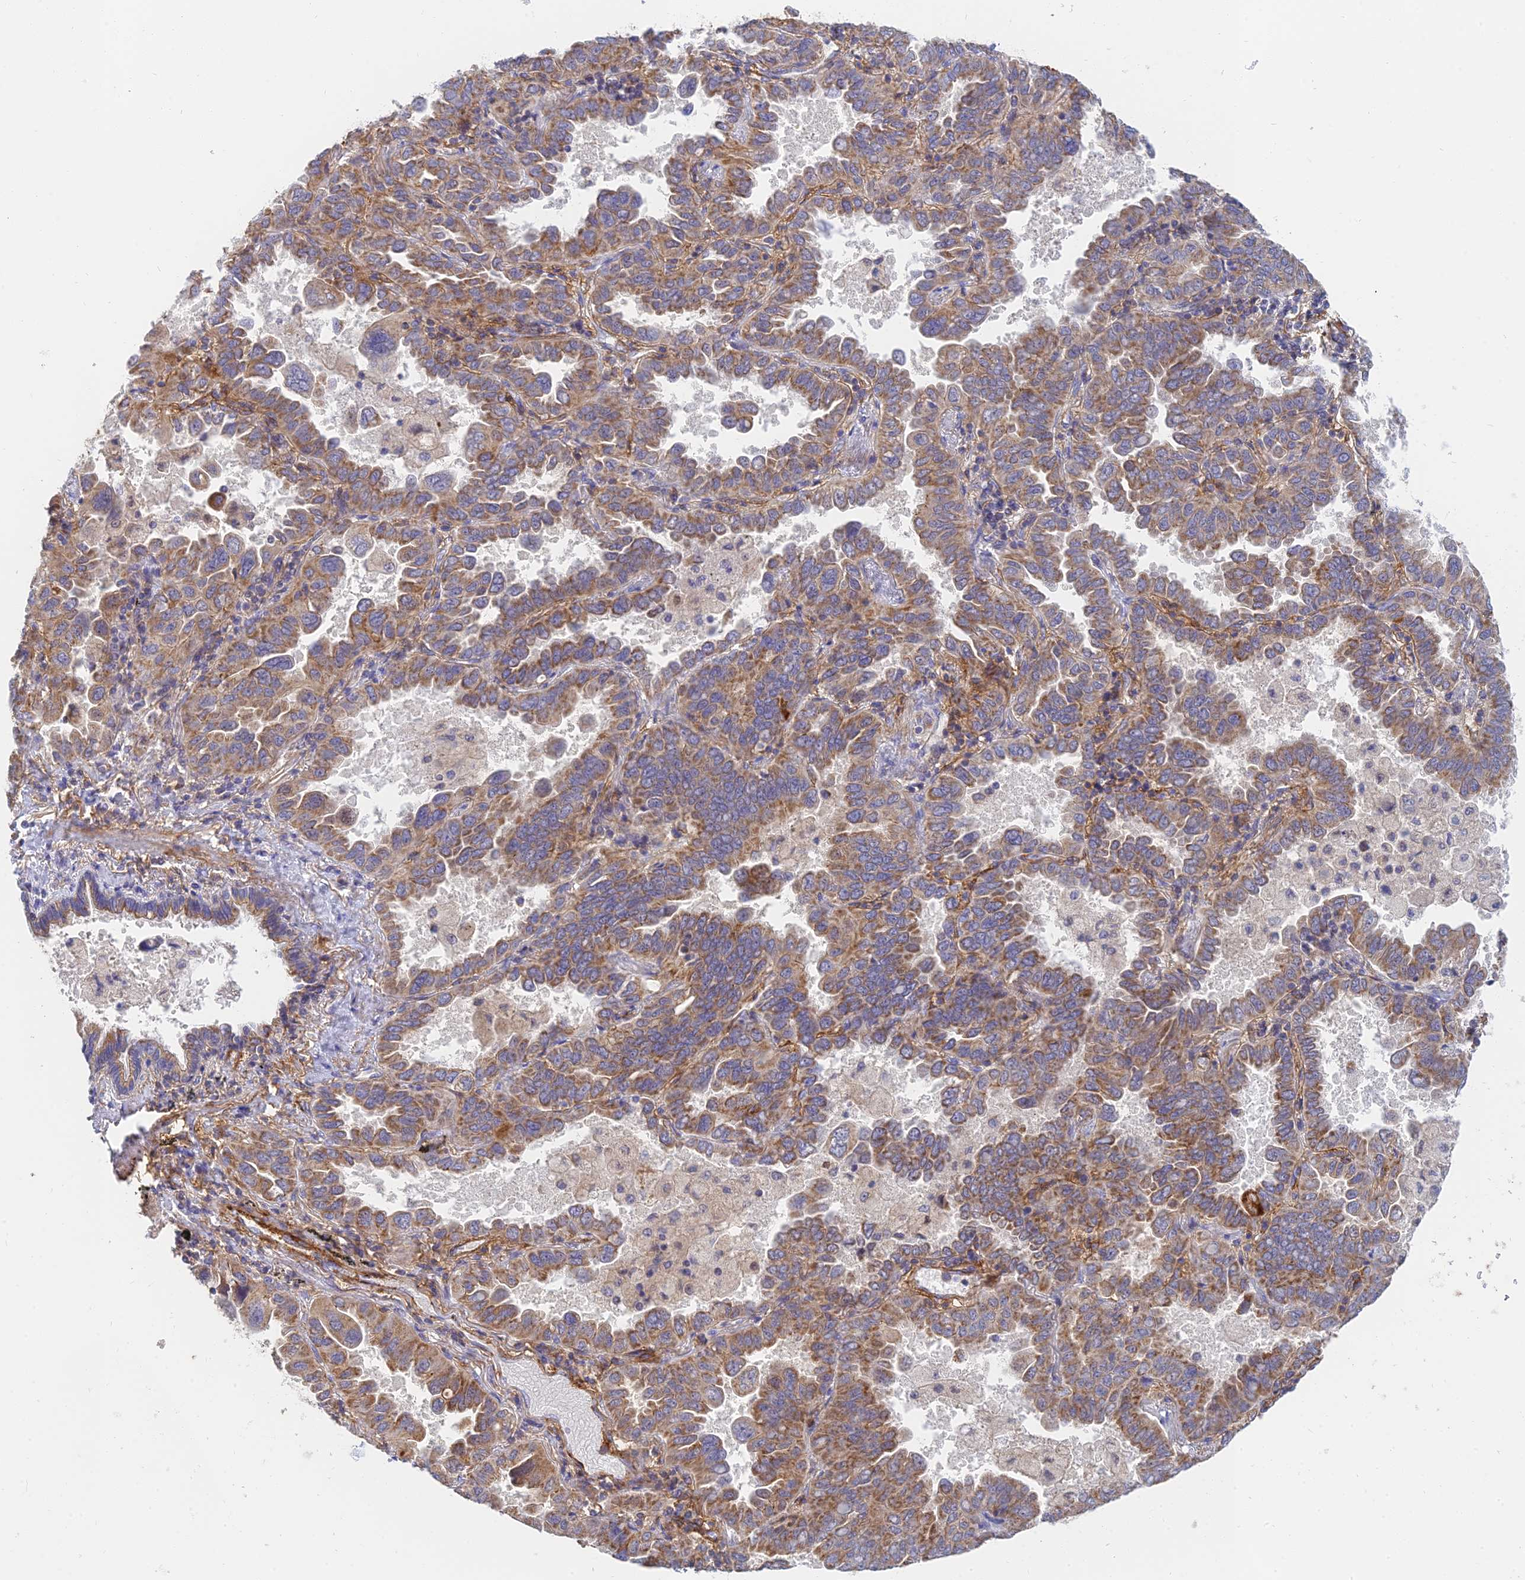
{"staining": {"intensity": "moderate", "quantity": ">75%", "location": "cytoplasmic/membranous"}, "tissue": "lung cancer", "cell_type": "Tumor cells", "image_type": "cancer", "snomed": [{"axis": "morphology", "description": "Adenocarcinoma, NOS"}, {"axis": "topography", "description": "Lung"}], "caption": "This image exhibits immunohistochemistry staining of lung cancer, with medium moderate cytoplasmic/membranous staining in about >75% of tumor cells.", "gene": "MRPL15", "patient": {"sex": "male", "age": 64}}